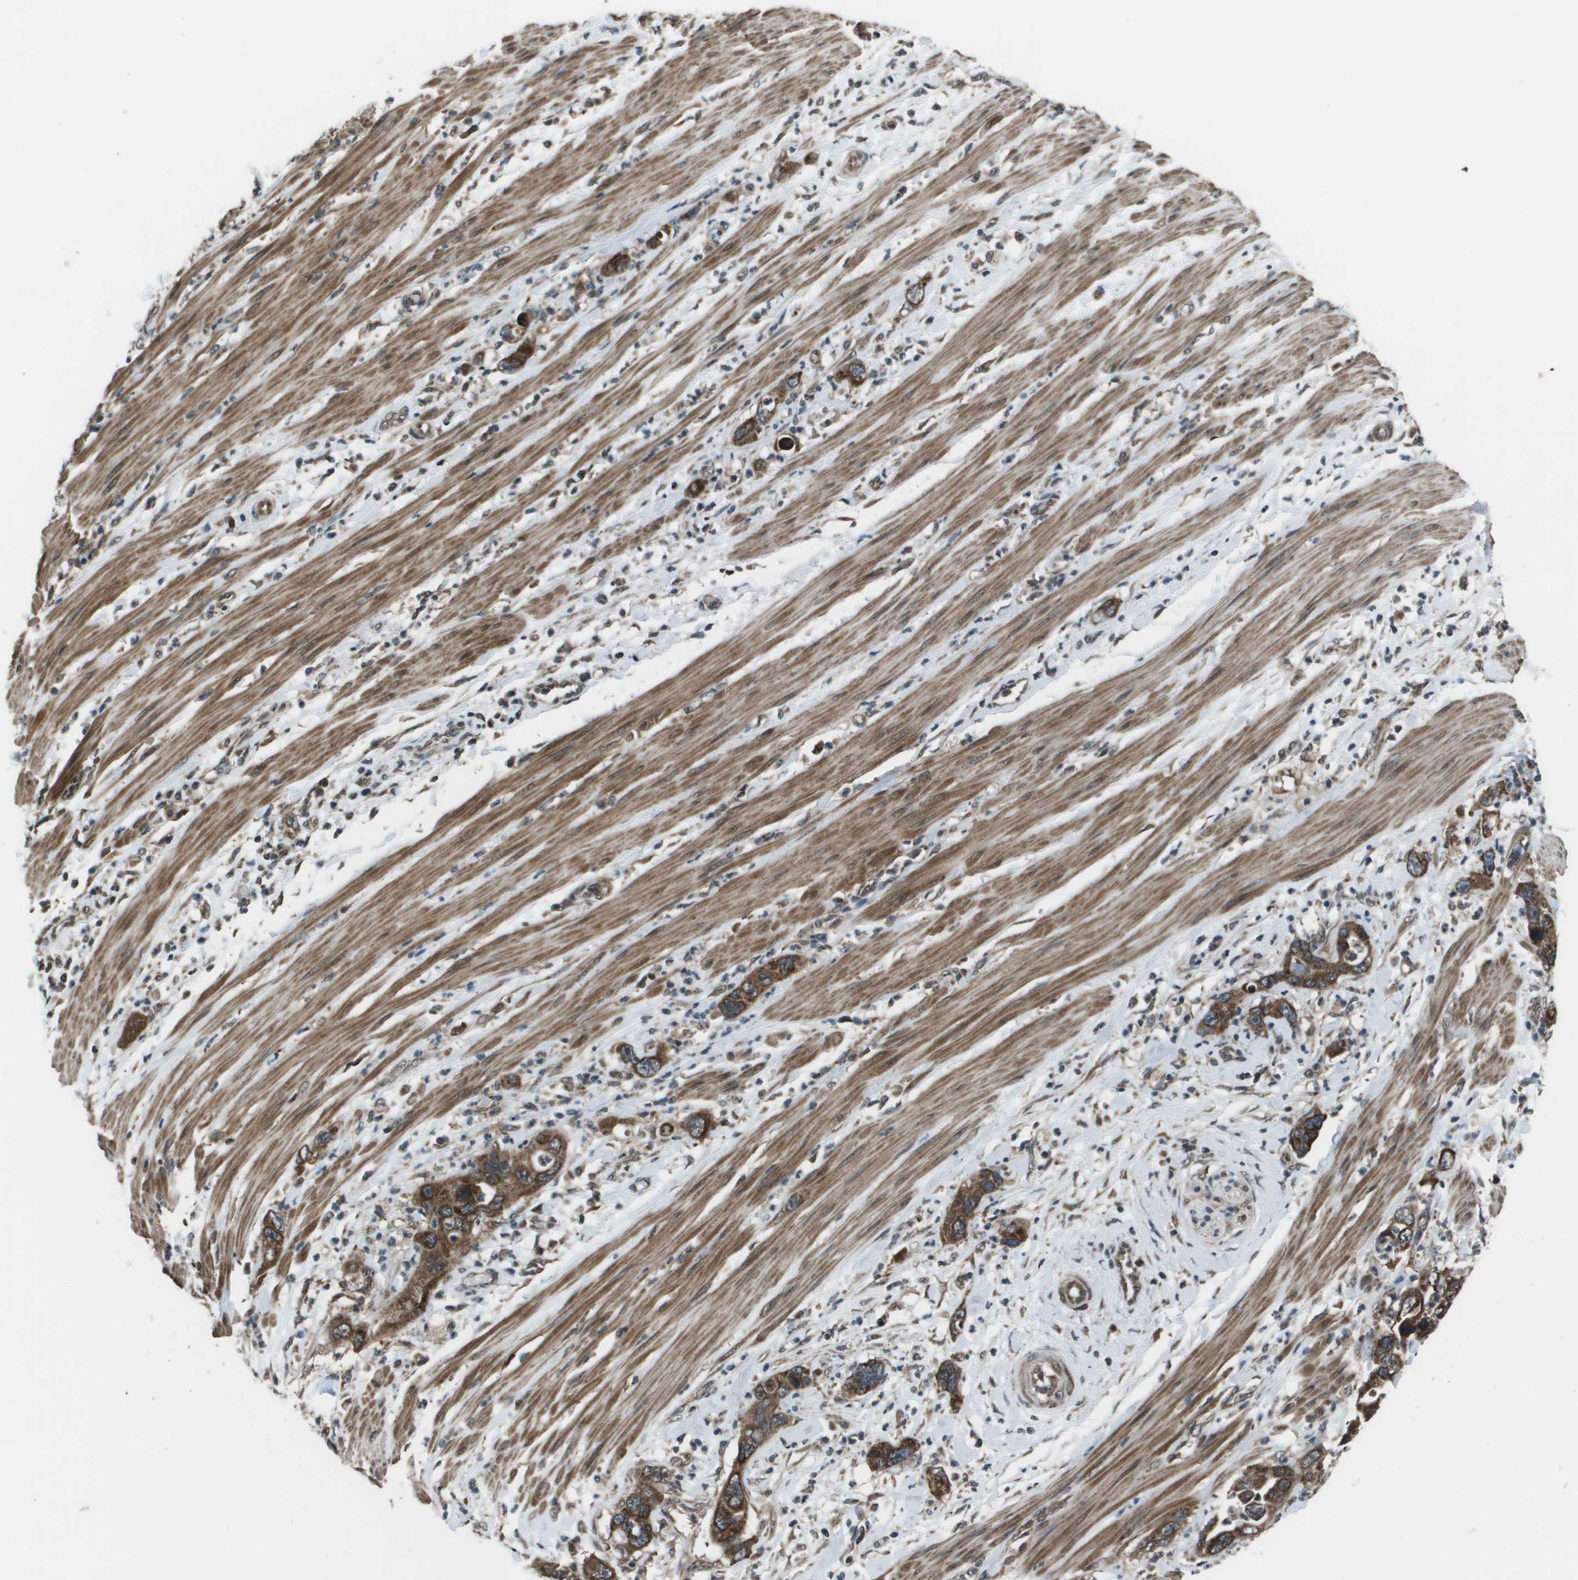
{"staining": {"intensity": "strong", "quantity": ">75%", "location": "cytoplasmic/membranous"}, "tissue": "pancreatic cancer", "cell_type": "Tumor cells", "image_type": "cancer", "snomed": [{"axis": "morphology", "description": "Adenocarcinoma, NOS"}, {"axis": "topography", "description": "Pancreas"}], "caption": "About >75% of tumor cells in pancreatic cancer display strong cytoplasmic/membranous protein positivity as visualized by brown immunohistochemical staining.", "gene": "PPFIA1", "patient": {"sex": "female", "age": 71}}